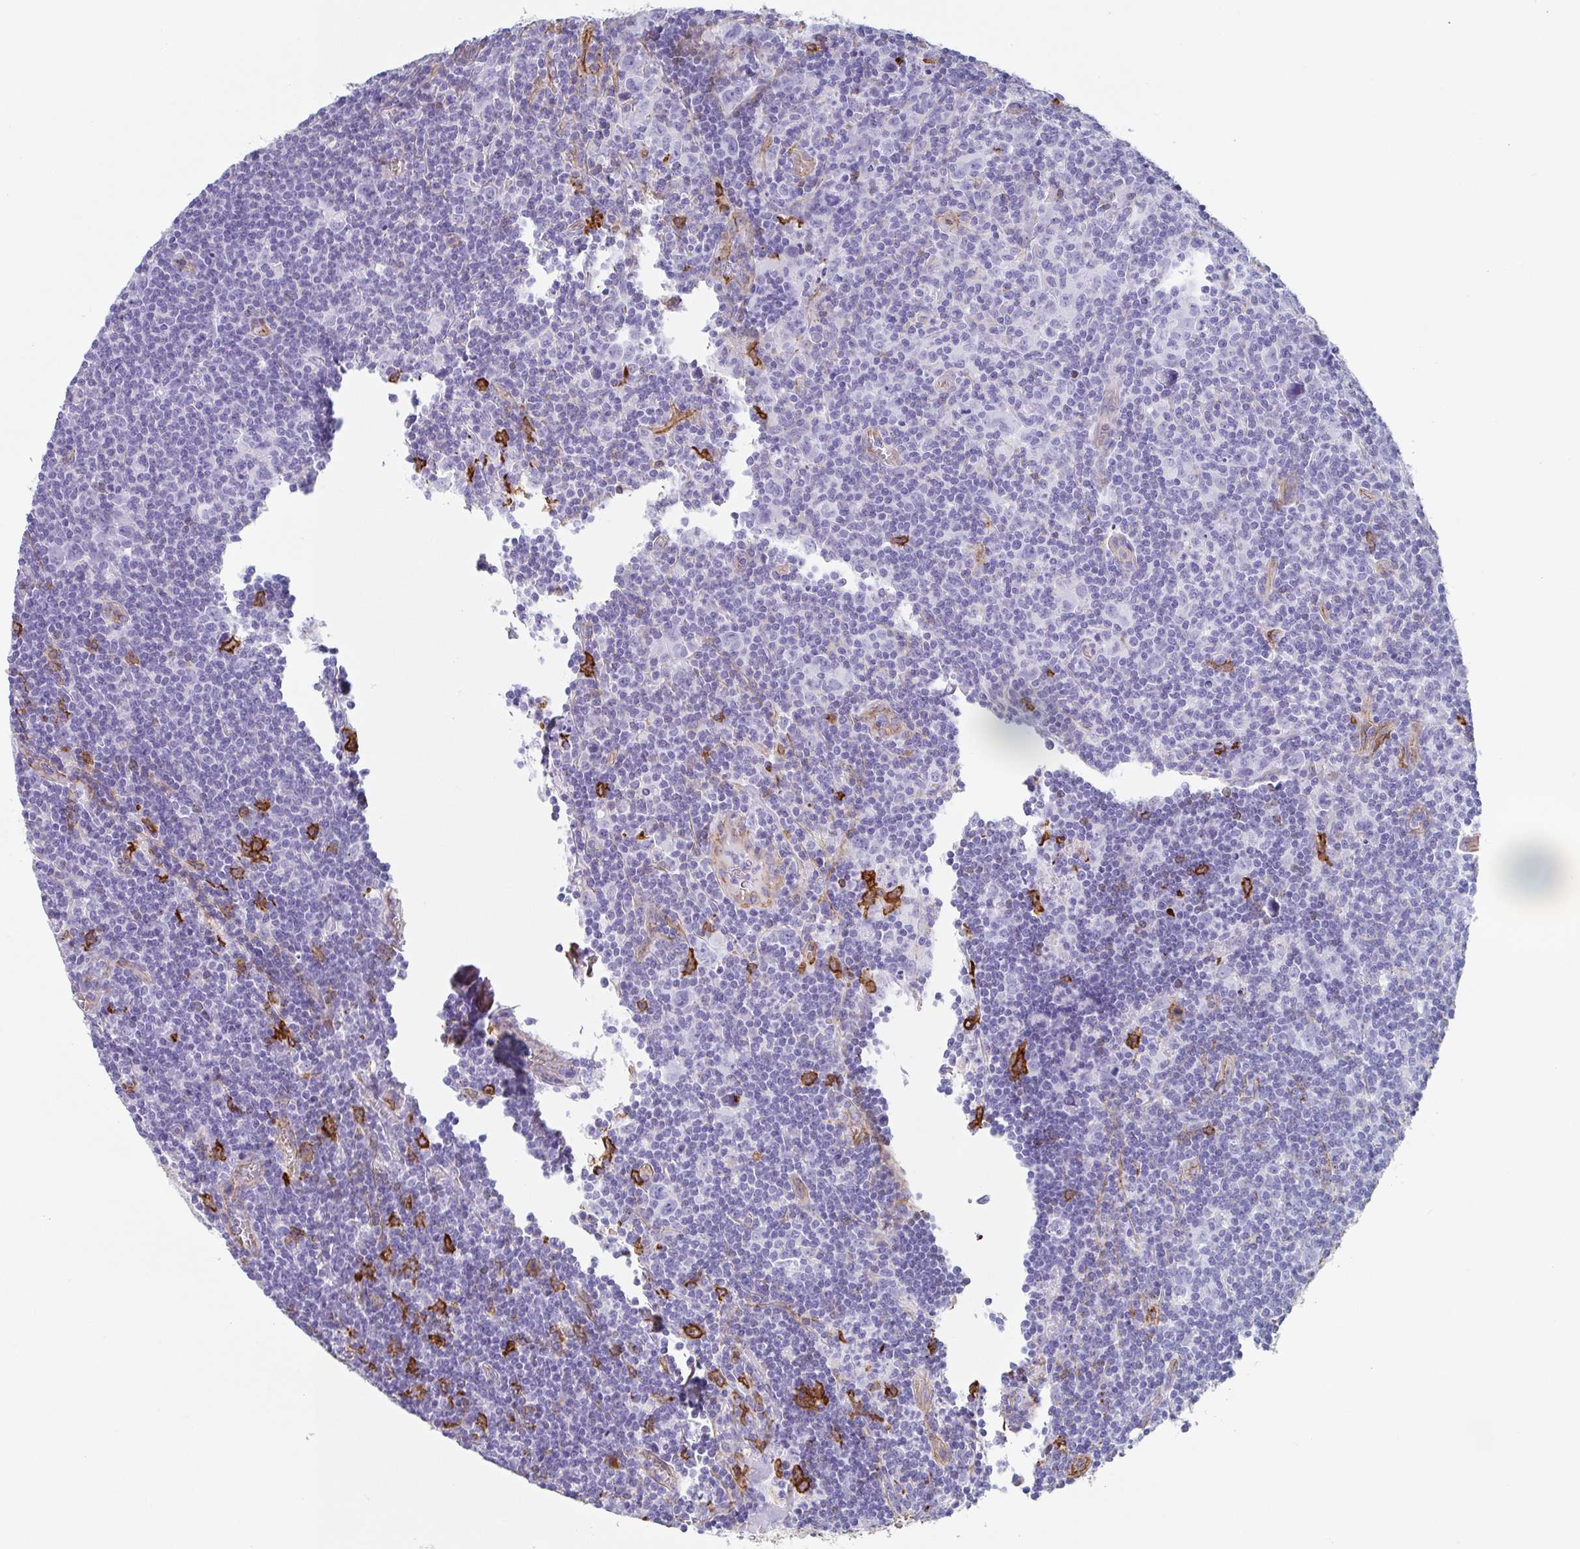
{"staining": {"intensity": "negative", "quantity": "none", "location": "none"}, "tissue": "lymphoma", "cell_type": "Tumor cells", "image_type": "cancer", "snomed": [{"axis": "morphology", "description": "Hodgkin's disease, NOS"}, {"axis": "topography", "description": "Lymph node"}], "caption": "Immunohistochemical staining of lymphoma reveals no significant expression in tumor cells.", "gene": "DBN1", "patient": {"sex": "female", "age": 18}}